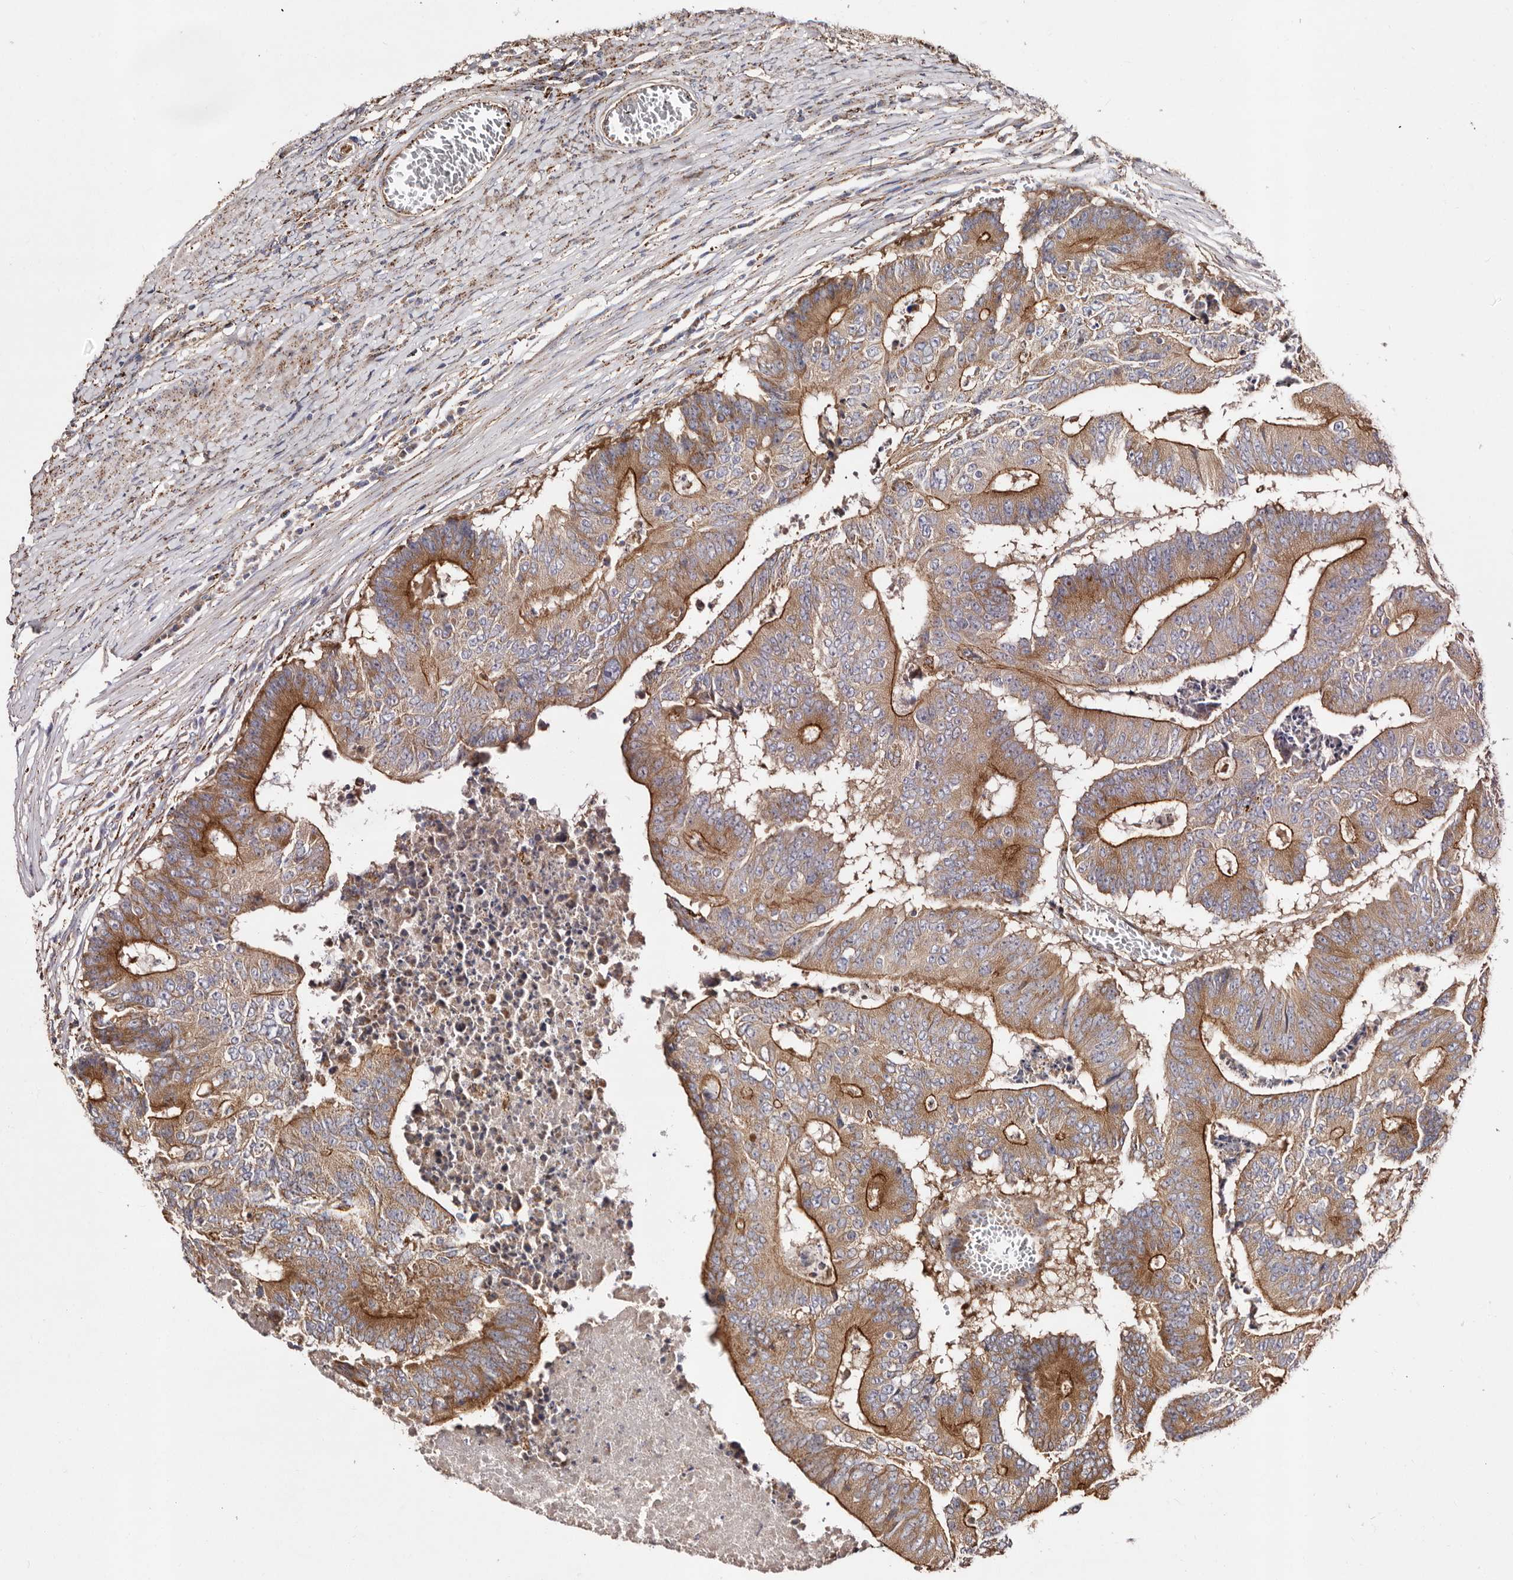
{"staining": {"intensity": "strong", "quantity": ">75%", "location": "cytoplasmic/membranous"}, "tissue": "colorectal cancer", "cell_type": "Tumor cells", "image_type": "cancer", "snomed": [{"axis": "morphology", "description": "Adenocarcinoma, NOS"}, {"axis": "topography", "description": "Colon"}], "caption": "A histopathology image showing strong cytoplasmic/membranous staining in approximately >75% of tumor cells in colorectal cancer, as visualized by brown immunohistochemical staining.", "gene": "LUZP1", "patient": {"sex": "male", "age": 87}}